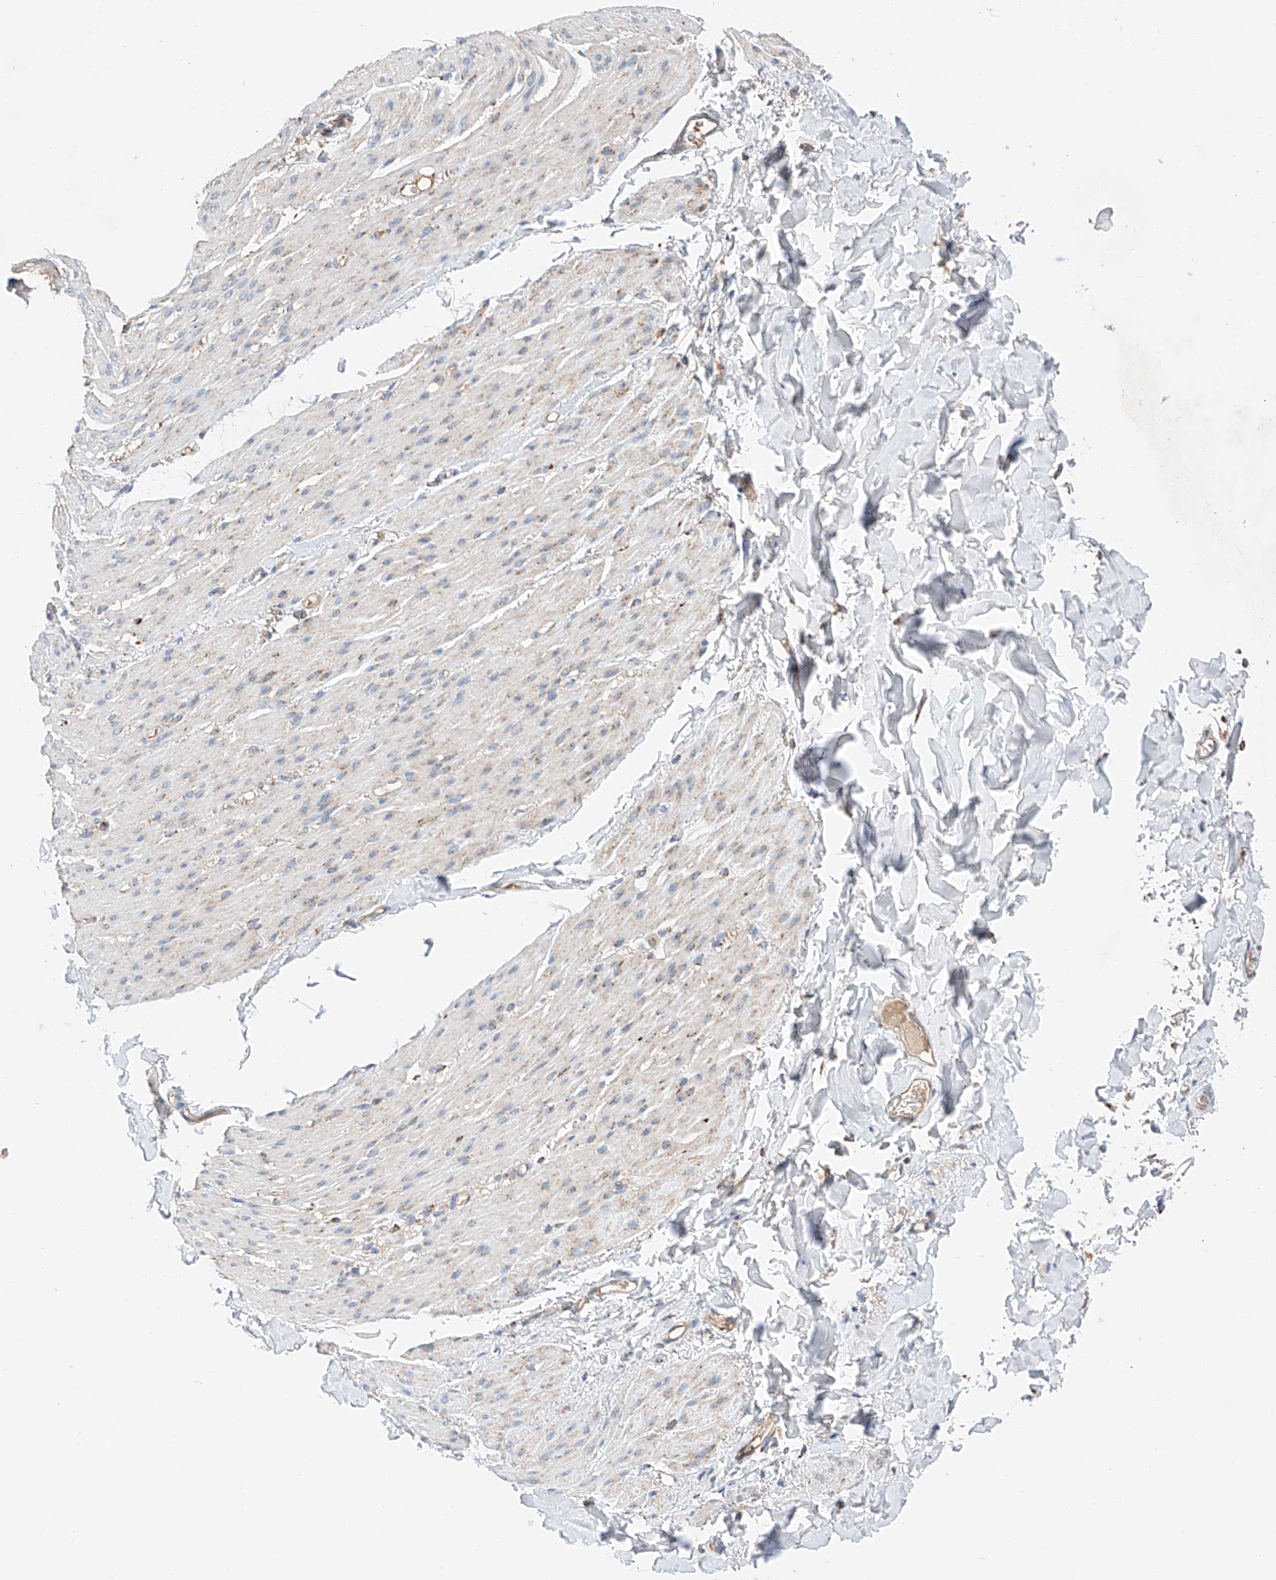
{"staining": {"intensity": "negative", "quantity": "none", "location": "none"}, "tissue": "smooth muscle", "cell_type": "Smooth muscle cells", "image_type": "normal", "snomed": [{"axis": "morphology", "description": "Normal tissue, NOS"}, {"axis": "topography", "description": "Colon"}, {"axis": "topography", "description": "Peripheral nerve tissue"}], "caption": "This is a photomicrograph of immunohistochemistry staining of benign smooth muscle, which shows no staining in smooth muscle cells.", "gene": "RUSC1", "patient": {"sex": "female", "age": 61}}